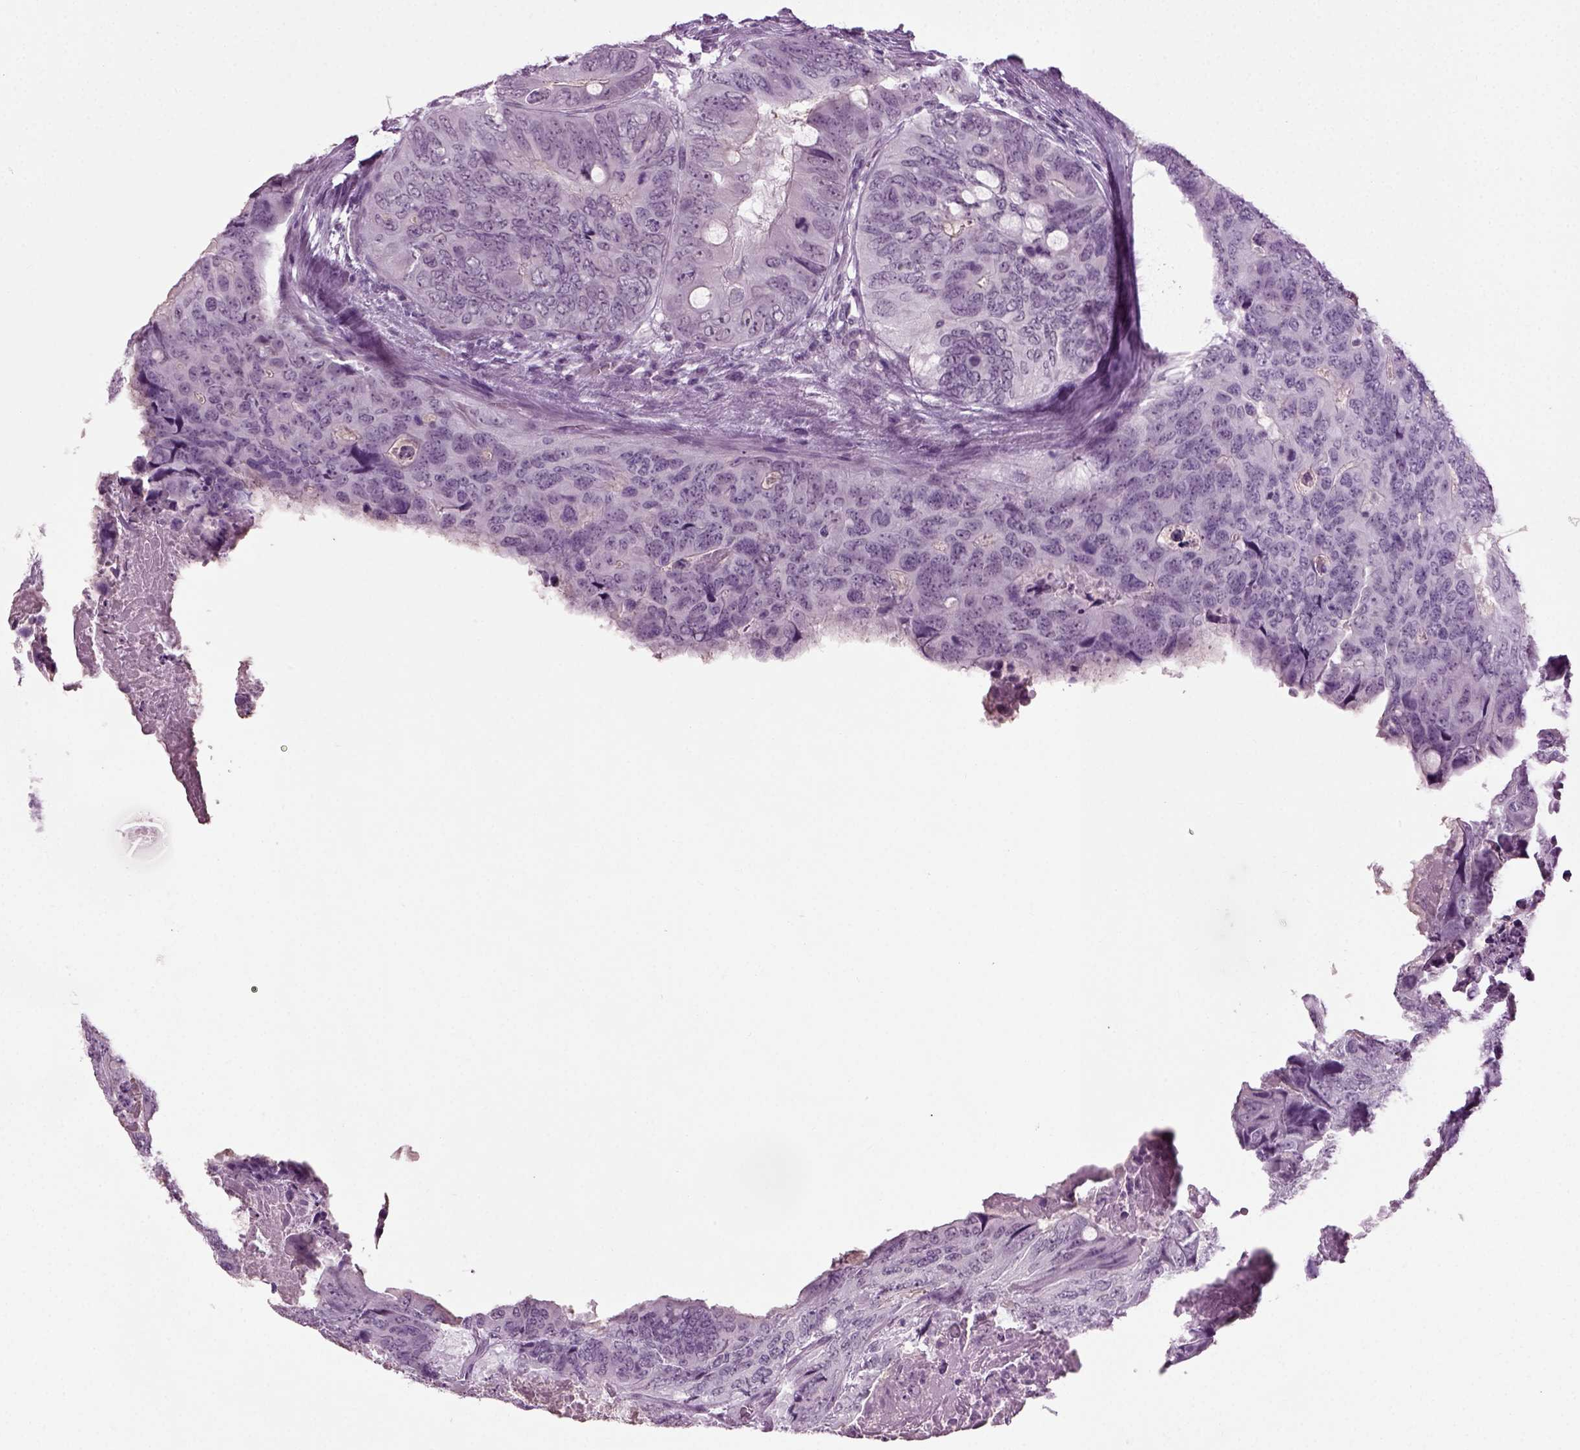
{"staining": {"intensity": "negative", "quantity": "none", "location": "none"}, "tissue": "colorectal cancer", "cell_type": "Tumor cells", "image_type": "cancer", "snomed": [{"axis": "morphology", "description": "Adenocarcinoma, NOS"}, {"axis": "topography", "description": "Colon"}], "caption": "Image shows no protein positivity in tumor cells of colorectal cancer (adenocarcinoma) tissue.", "gene": "ZC2HC1C", "patient": {"sex": "male", "age": 79}}